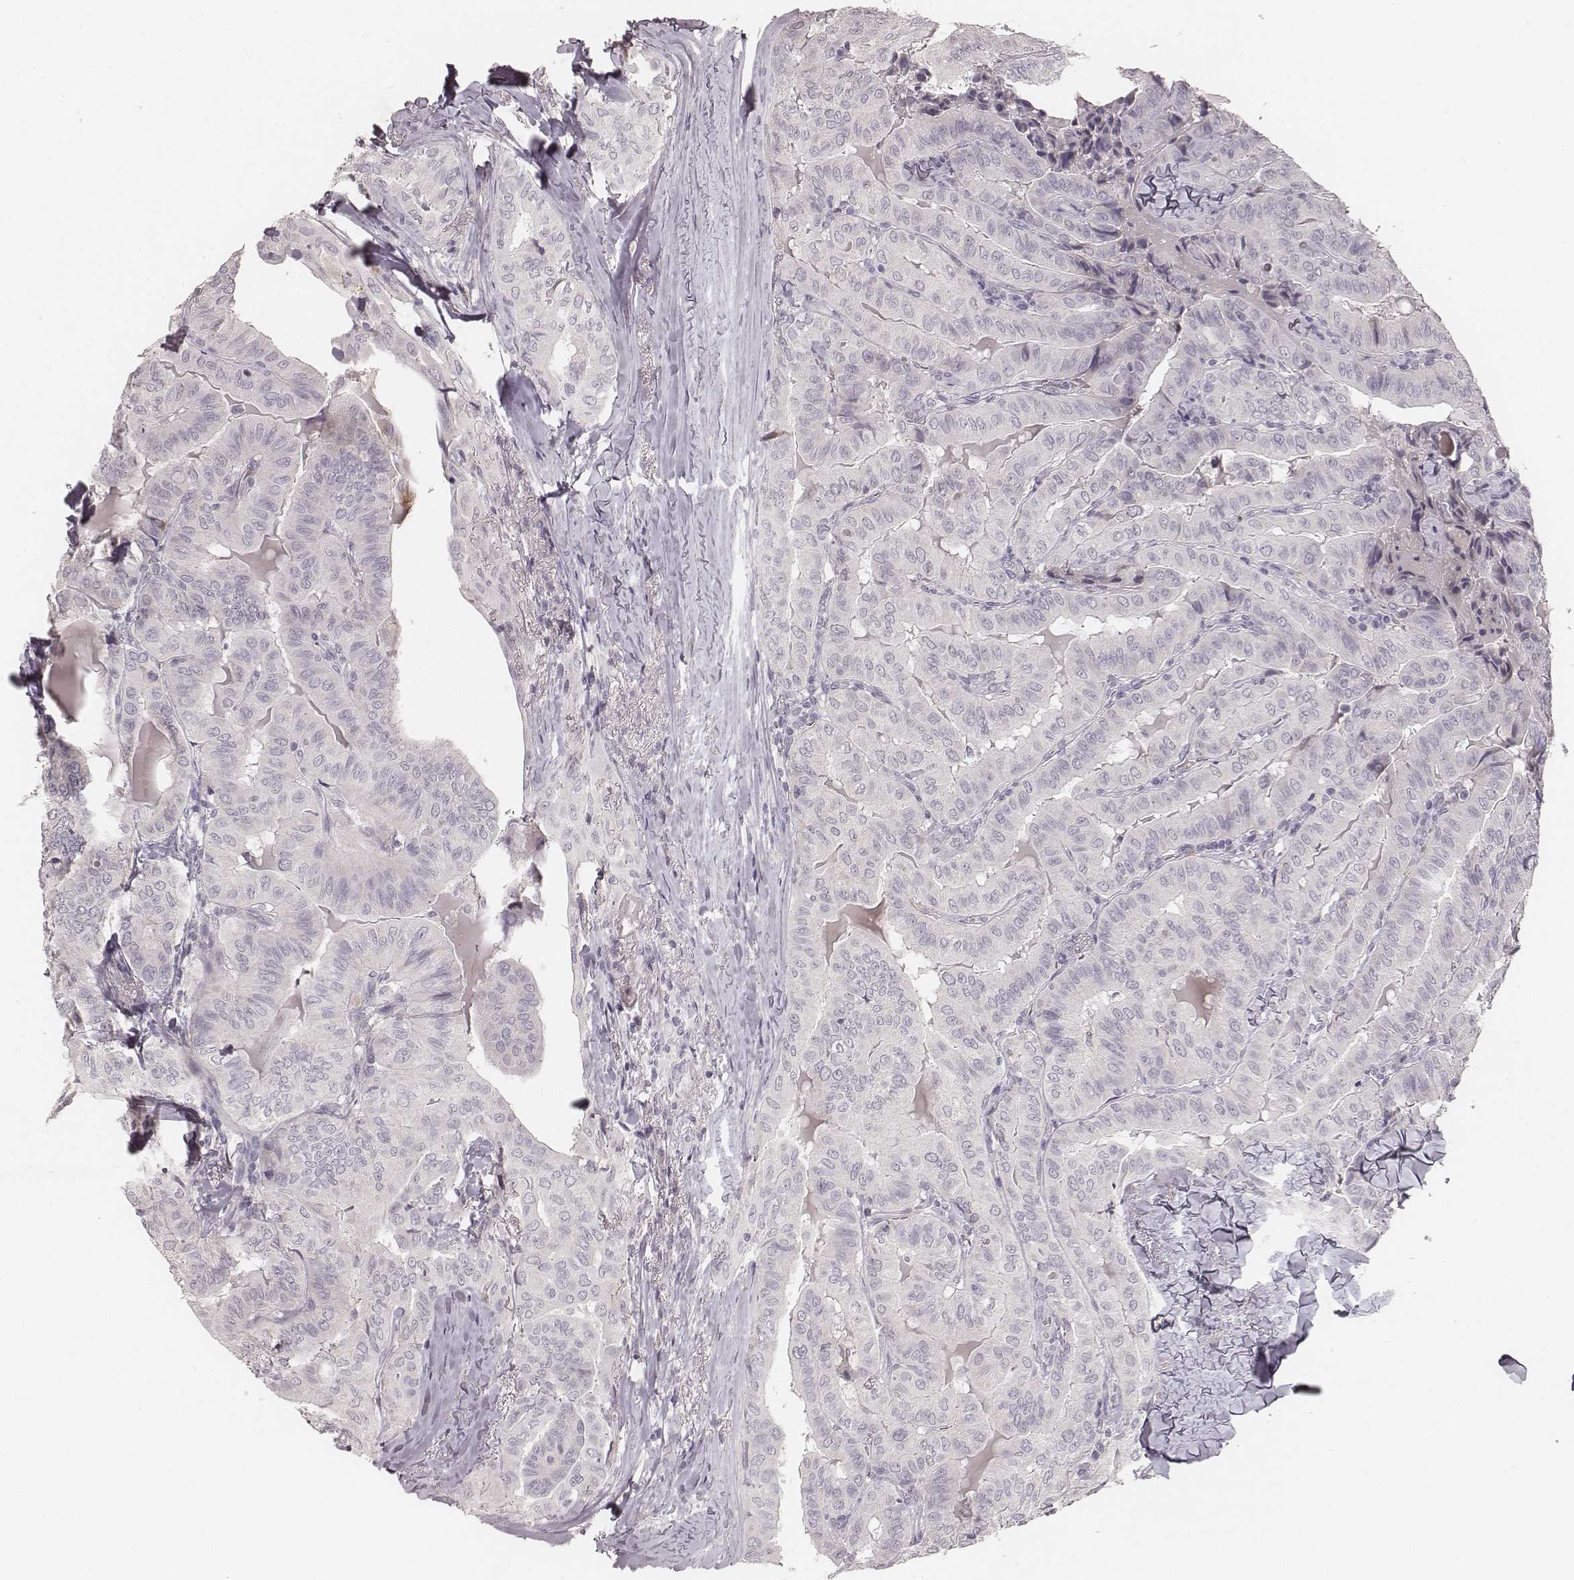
{"staining": {"intensity": "negative", "quantity": "none", "location": "none"}, "tissue": "thyroid cancer", "cell_type": "Tumor cells", "image_type": "cancer", "snomed": [{"axis": "morphology", "description": "Papillary adenocarcinoma, NOS"}, {"axis": "topography", "description": "Thyroid gland"}], "caption": "This is a image of immunohistochemistry (IHC) staining of thyroid cancer, which shows no expression in tumor cells.", "gene": "MADCAM1", "patient": {"sex": "female", "age": 68}}